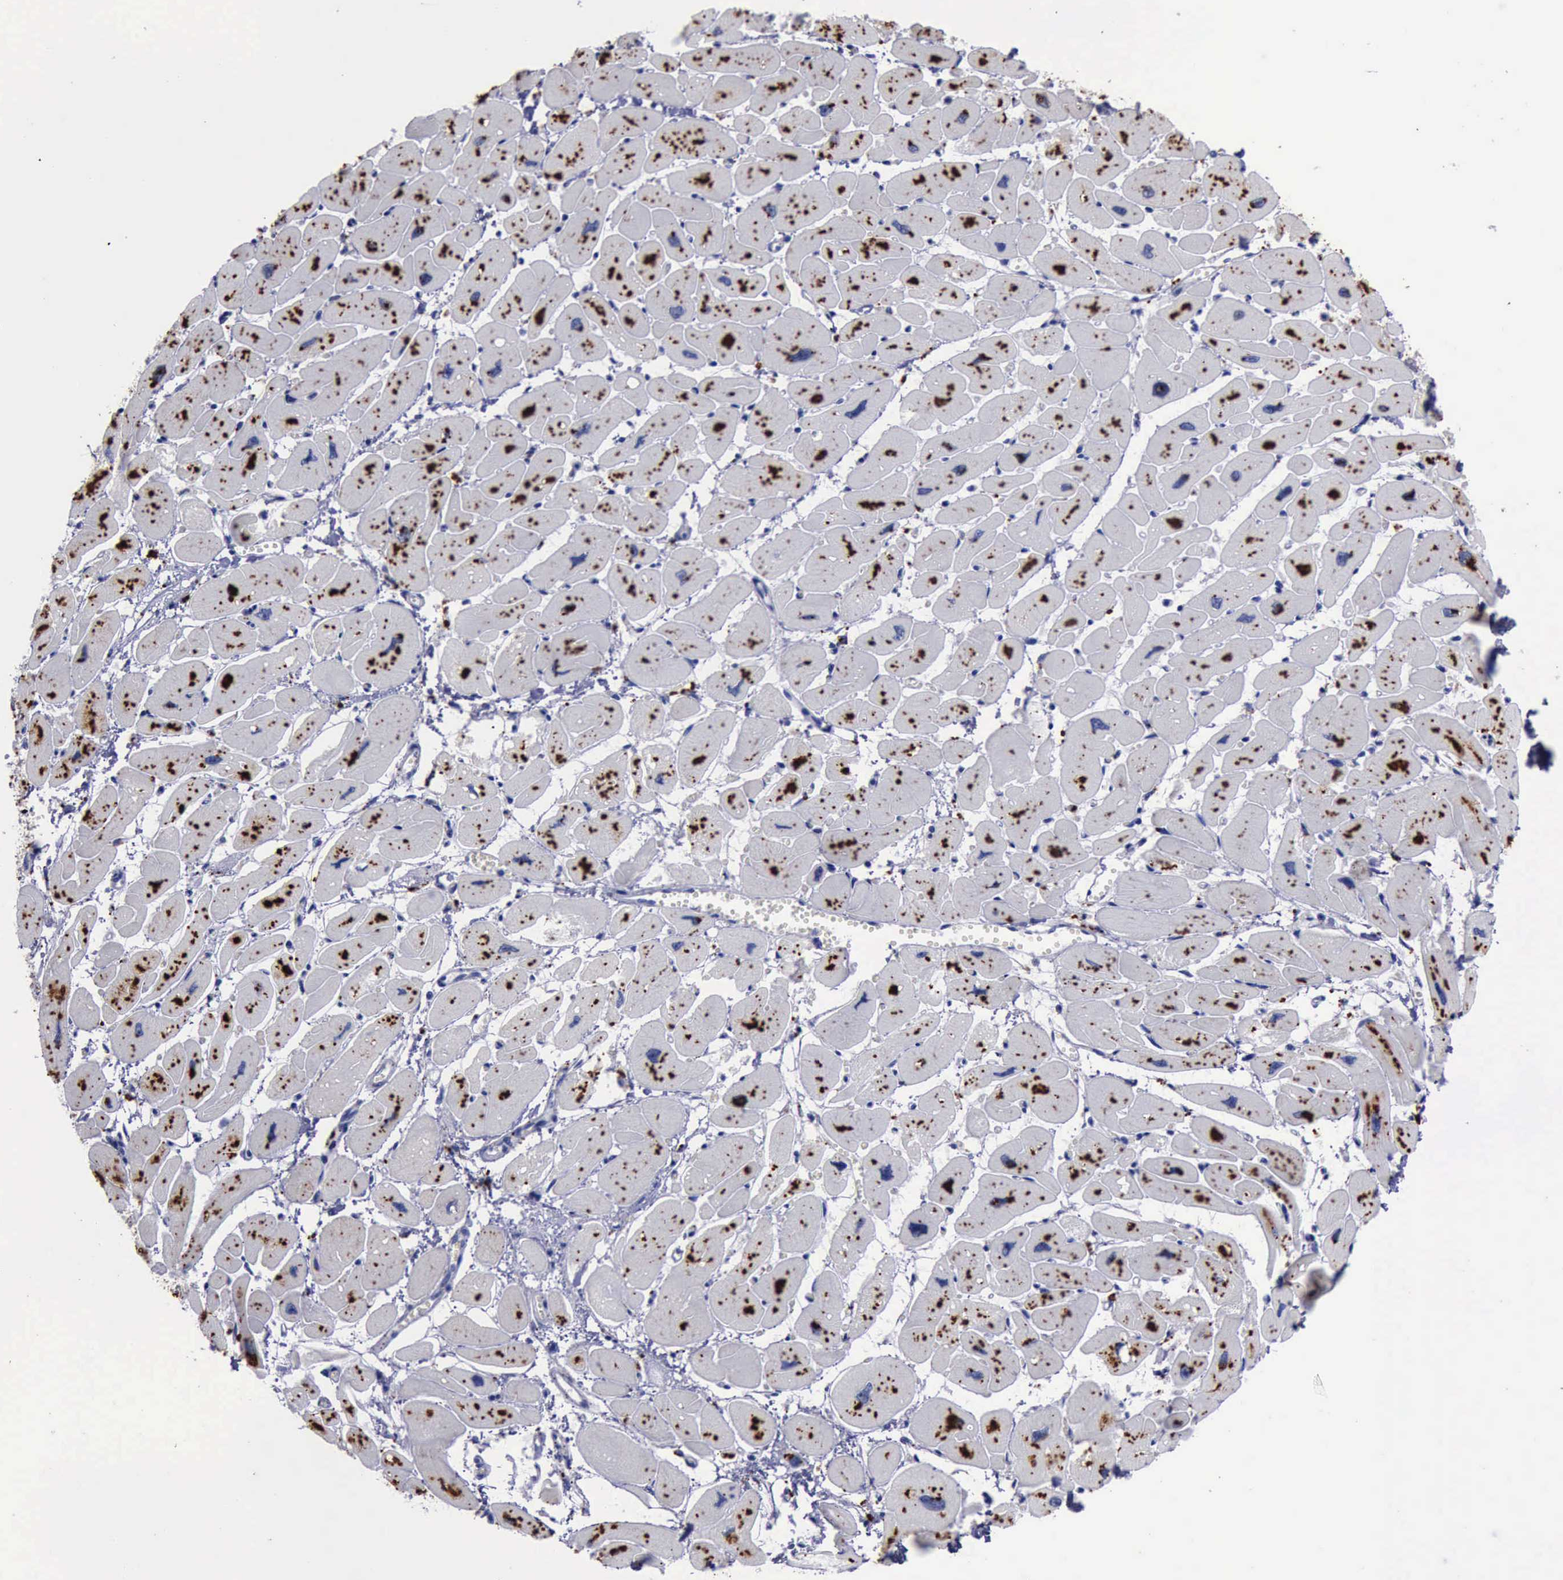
{"staining": {"intensity": "moderate", "quantity": ">75%", "location": "cytoplasmic/membranous"}, "tissue": "heart muscle", "cell_type": "Cardiomyocytes", "image_type": "normal", "snomed": [{"axis": "morphology", "description": "Normal tissue, NOS"}, {"axis": "topography", "description": "Heart"}], "caption": "Heart muscle stained for a protein exhibits moderate cytoplasmic/membranous positivity in cardiomyocytes. The protein is shown in brown color, while the nuclei are stained blue.", "gene": "CTSD", "patient": {"sex": "female", "age": 54}}